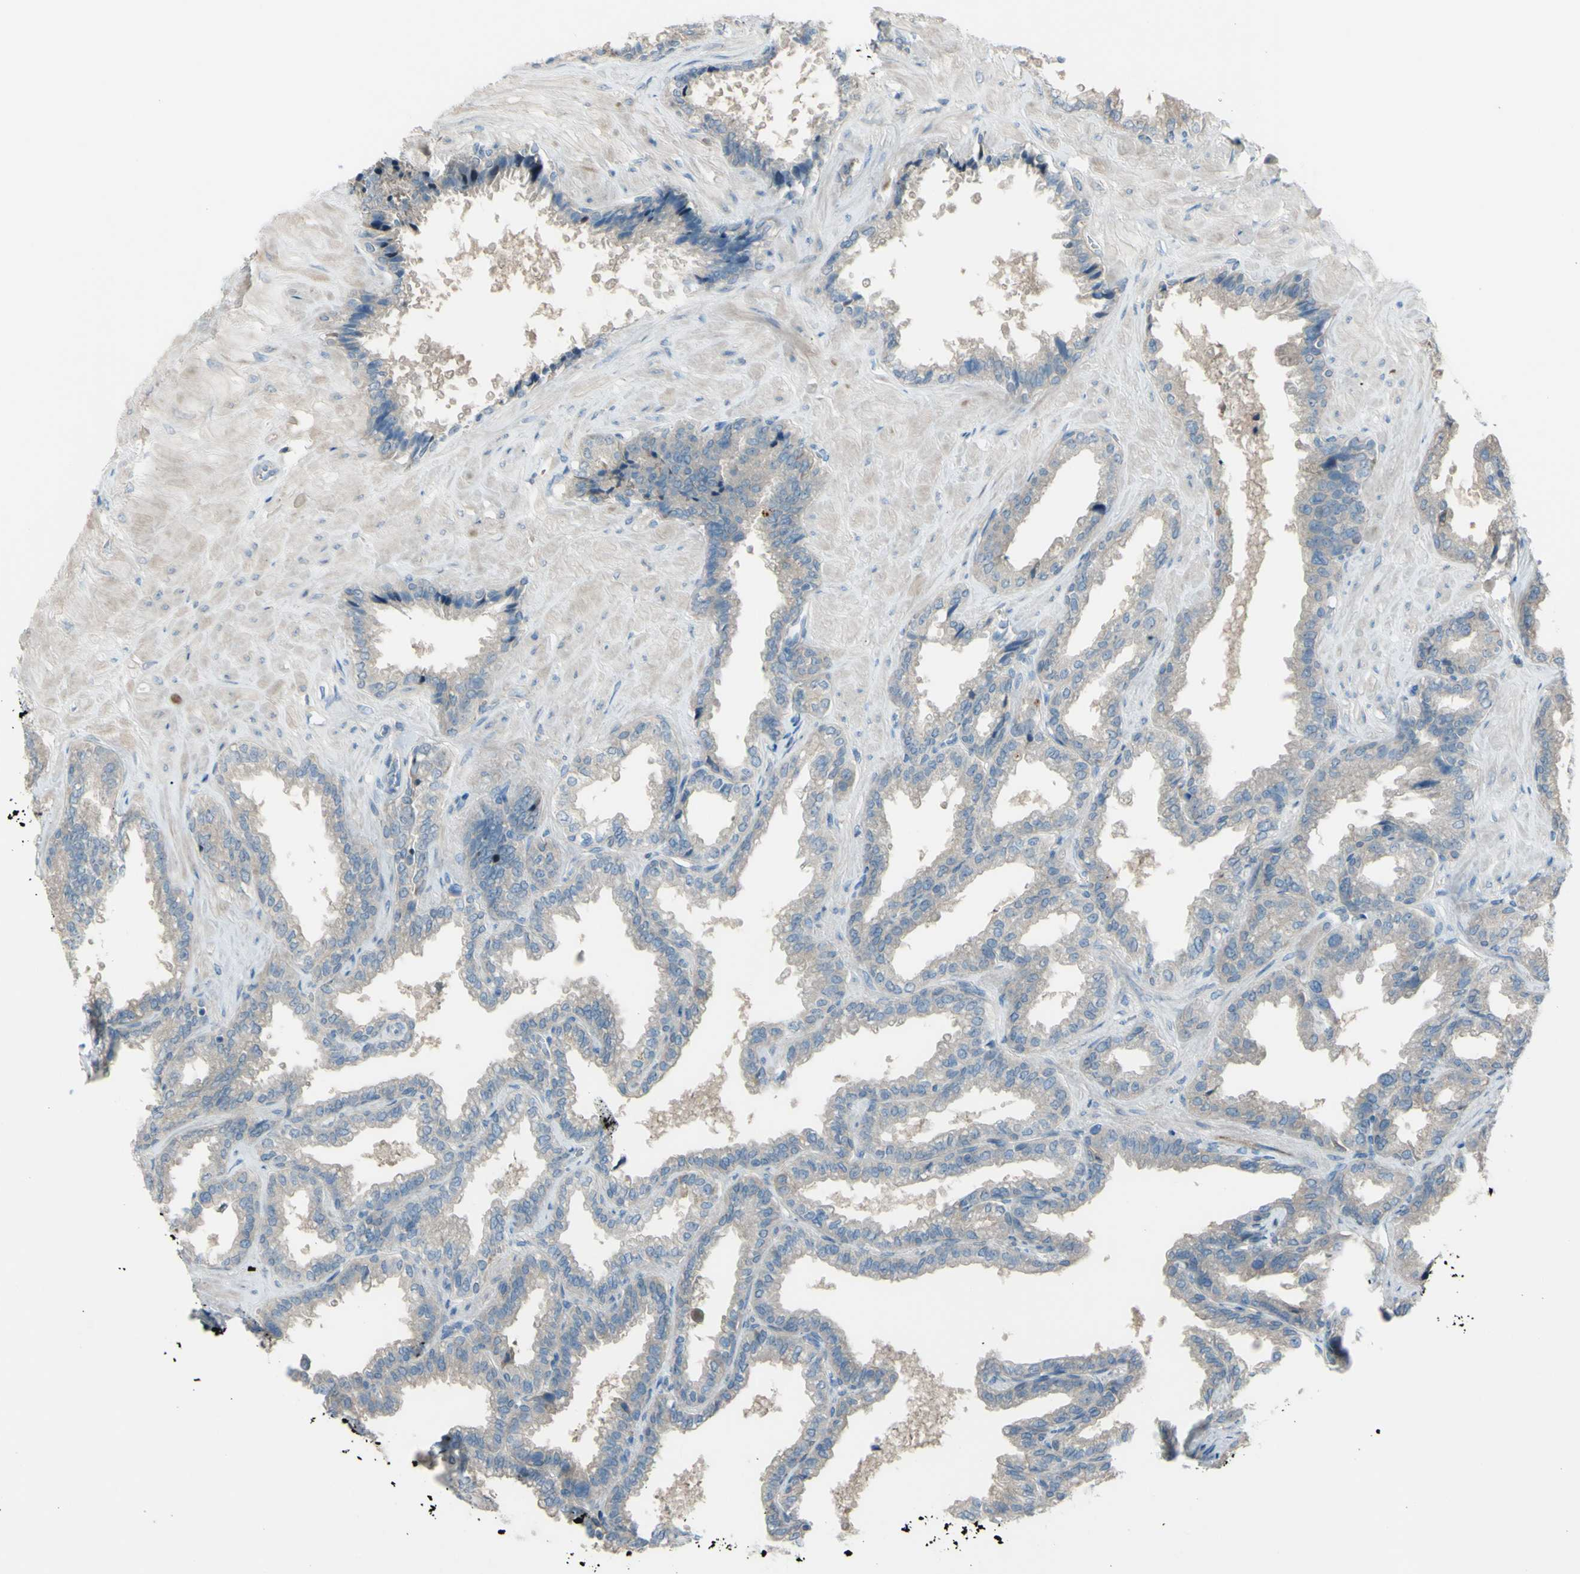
{"staining": {"intensity": "weak", "quantity": ">75%", "location": "cytoplasmic/membranous"}, "tissue": "seminal vesicle", "cell_type": "Glandular cells", "image_type": "normal", "snomed": [{"axis": "morphology", "description": "Normal tissue, NOS"}, {"axis": "topography", "description": "Seminal veicle"}], "caption": "Weak cytoplasmic/membranous staining is appreciated in approximately >75% of glandular cells in benign seminal vesicle. The protein of interest is shown in brown color, while the nuclei are stained blue.", "gene": "ATRN", "patient": {"sex": "male", "age": 46}}